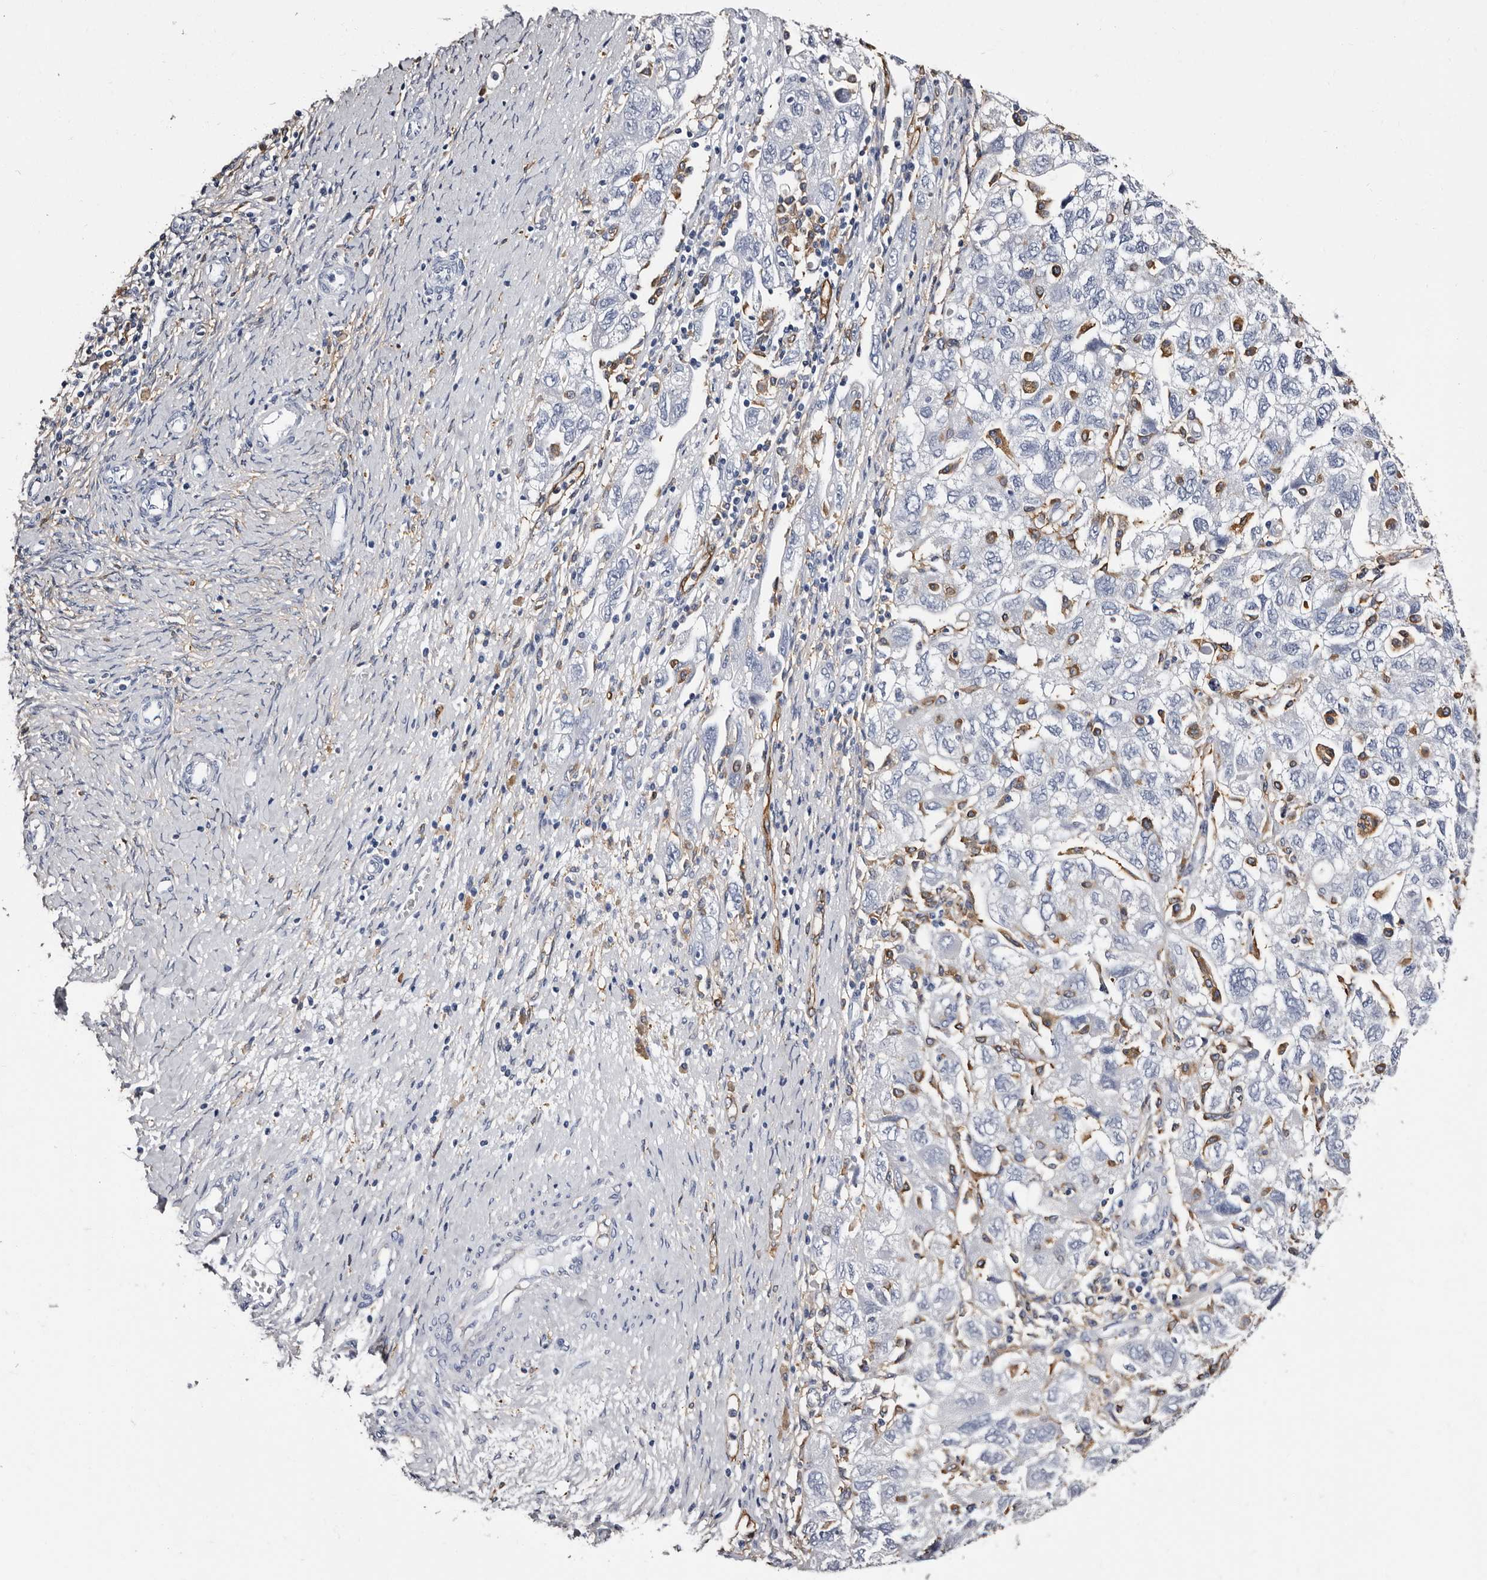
{"staining": {"intensity": "negative", "quantity": "none", "location": "none"}, "tissue": "ovarian cancer", "cell_type": "Tumor cells", "image_type": "cancer", "snomed": [{"axis": "morphology", "description": "Carcinoma, NOS"}, {"axis": "morphology", "description": "Cystadenocarcinoma, serous, NOS"}, {"axis": "topography", "description": "Ovary"}], "caption": "DAB immunohistochemical staining of human ovarian cancer displays no significant expression in tumor cells.", "gene": "EPB41L3", "patient": {"sex": "female", "age": 69}}